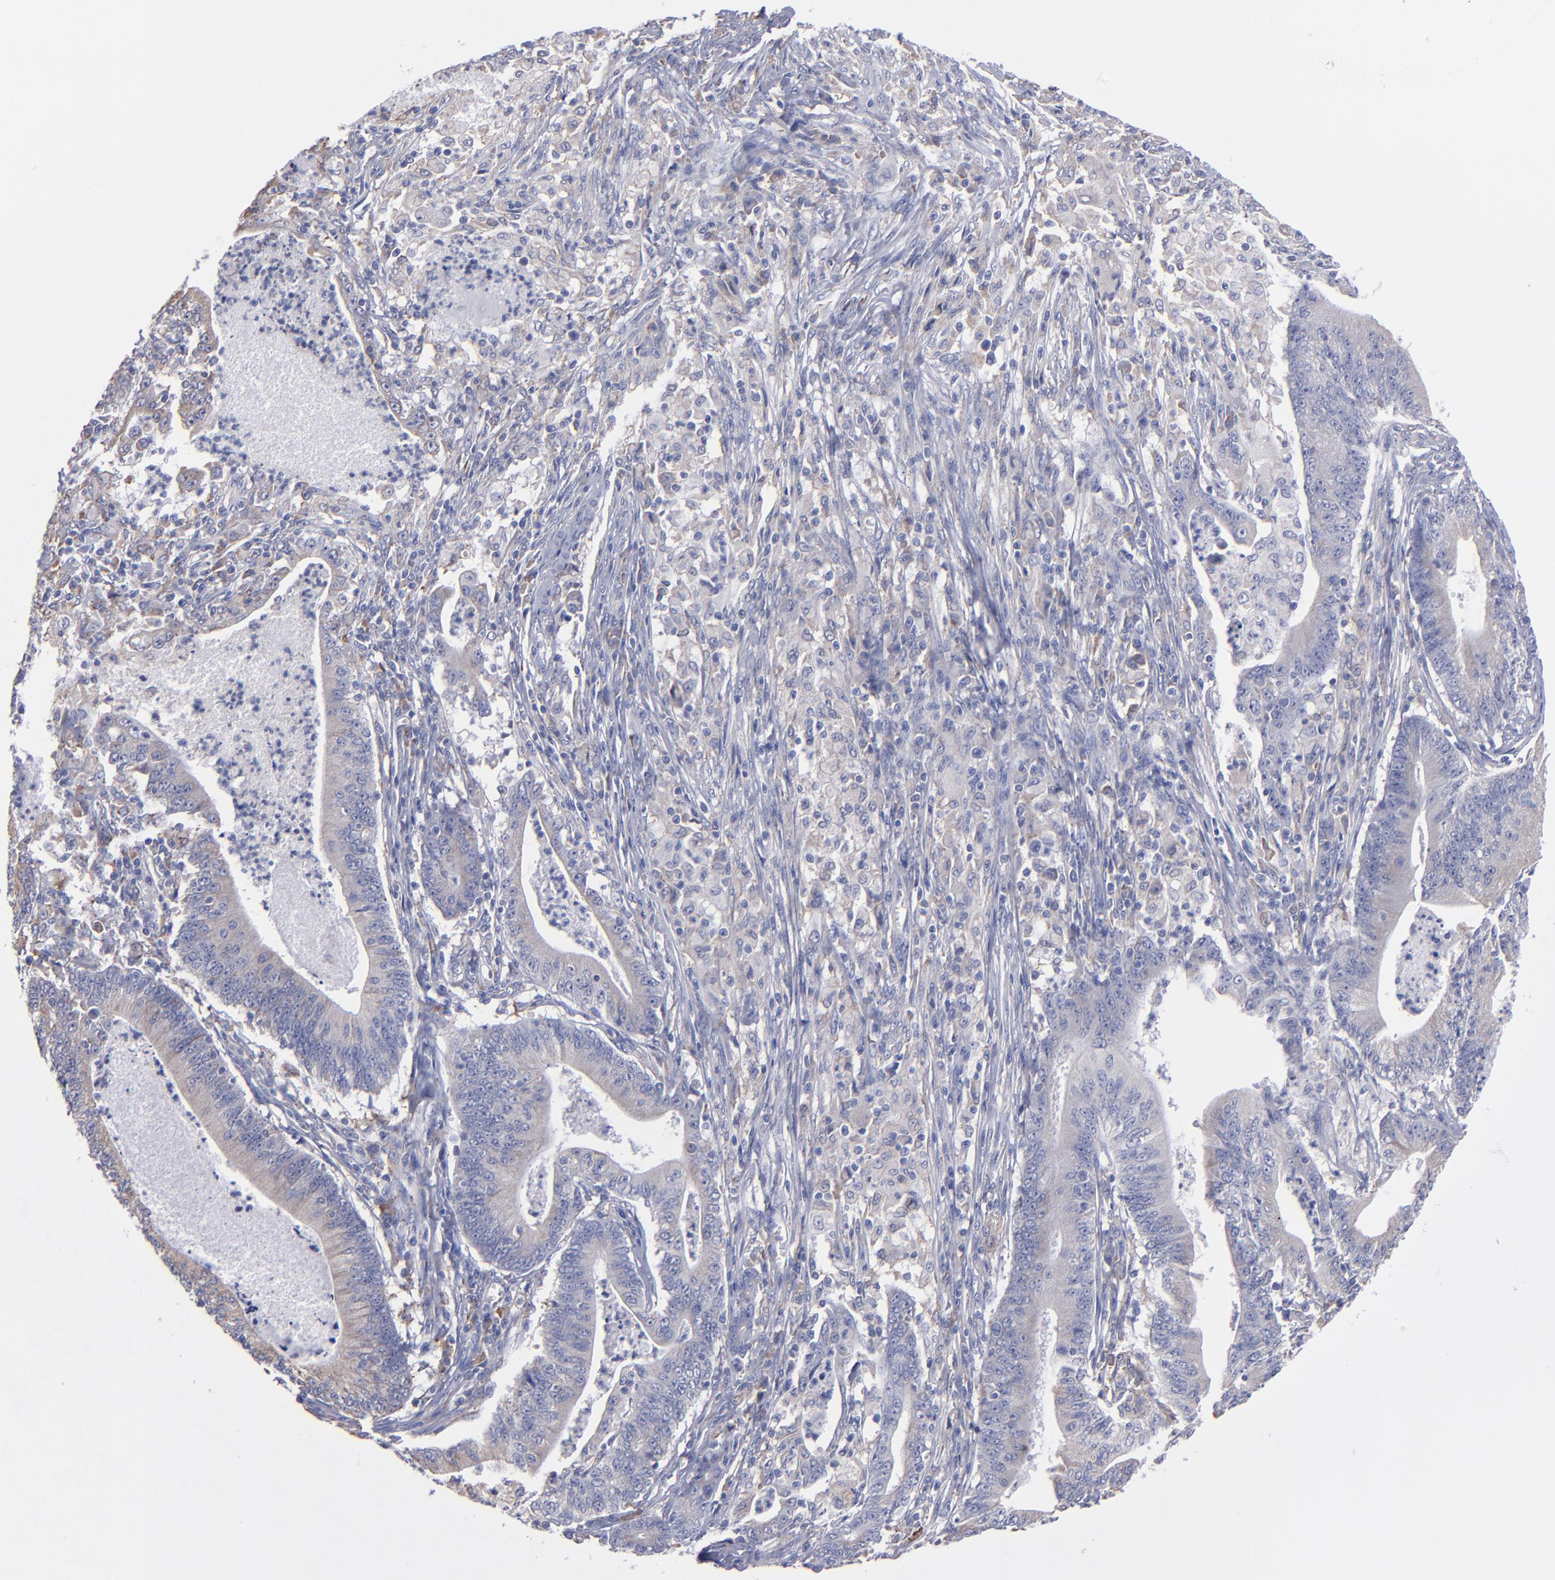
{"staining": {"intensity": "weak", "quantity": "<25%", "location": "cytoplasmic/membranous"}, "tissue": "stomach cancer", "cell_type": "Tumor cells", "image_type": "cancer", "snomed": [{"axis": "morphology", "description": "Adenocarcinoma, NOS"}, {"axis": "topography", "description": "Stomach, lower"}], "caption": "Stomach adenocarcinoma was stained to show a protein in brown. There is no significant positivity in tumor cells.", "gene": "MFGE8", "patient": {"sex": "female", "age": 86}}